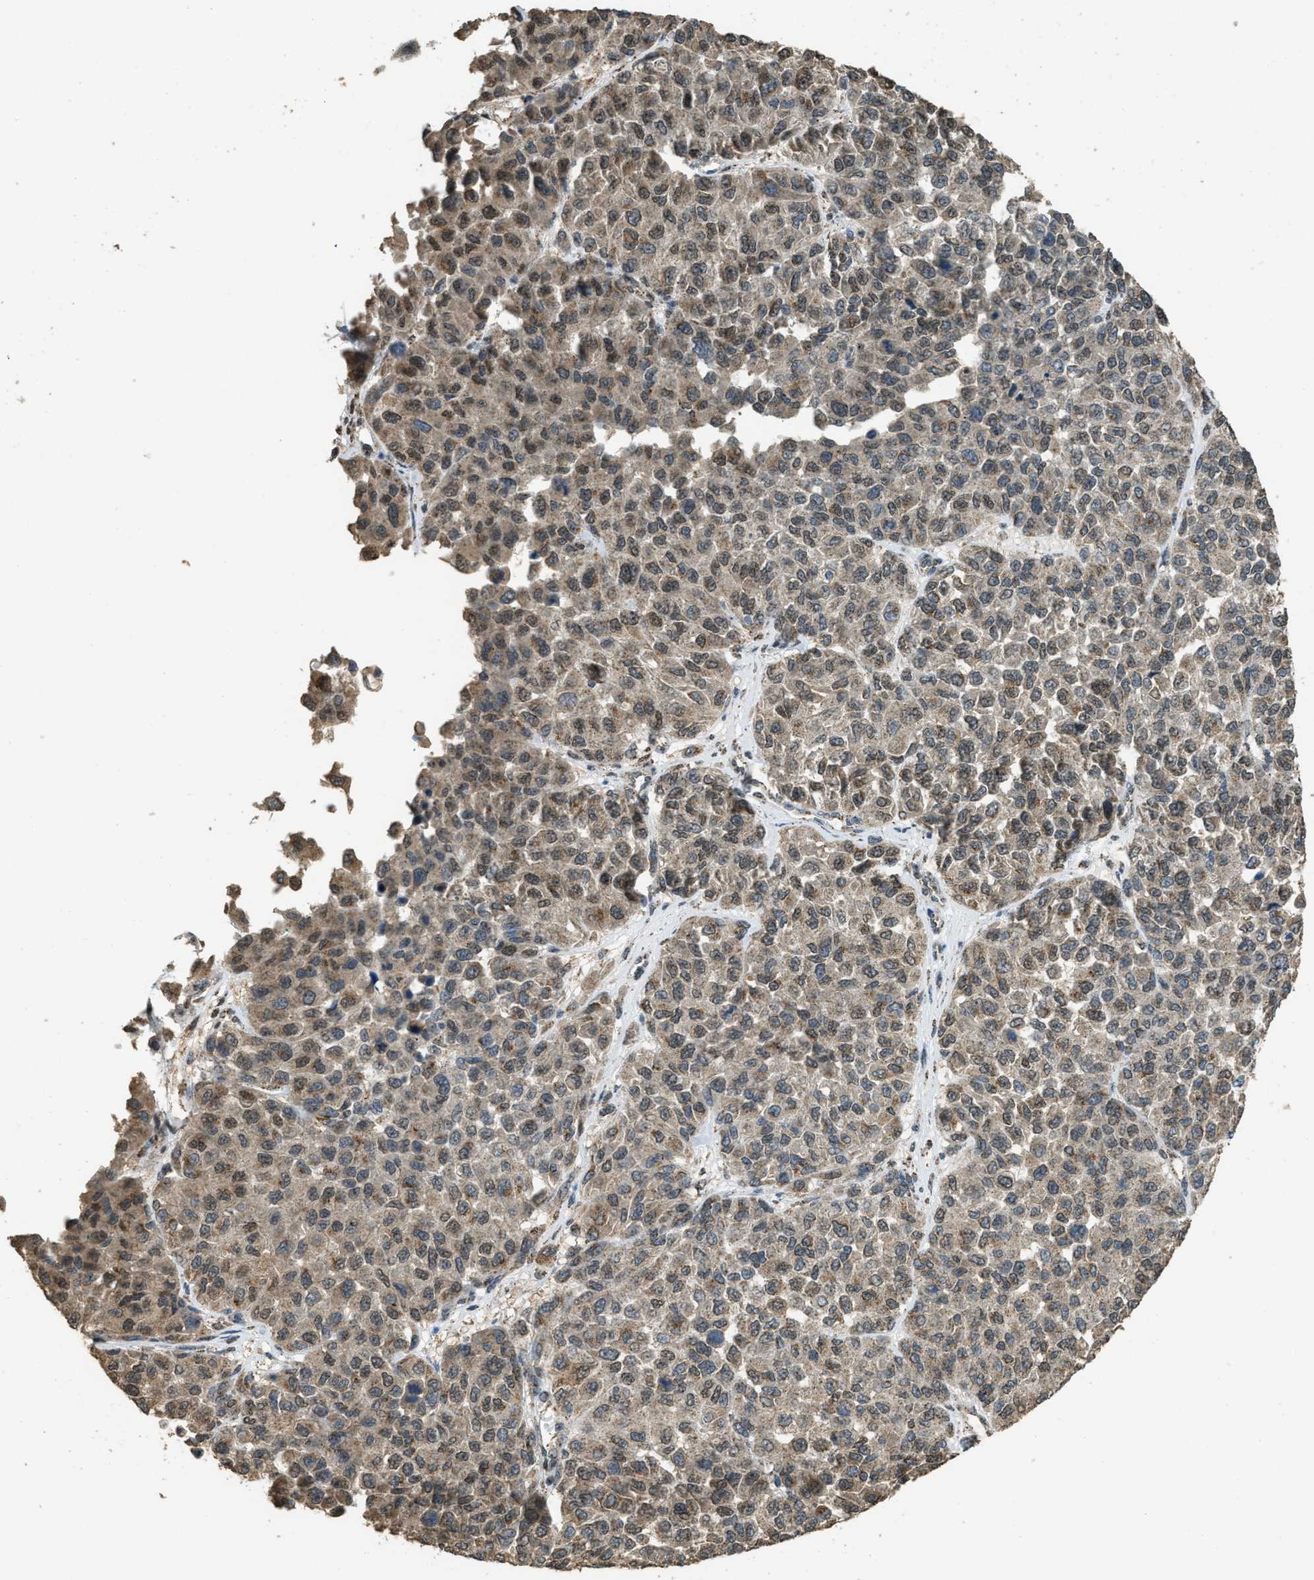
{"staining": {"intensity": "moderate", "quantity": ">75%", "location": "cytoplasmic/membranous"}, "tissue": "melanoma", "cell_type": "Tumor cells", "image_type": "cancer", "snomed": [{"axis": "morphology", "description": "Malignant melanoma, NOS"}, {"axis": "topography", "description": "Skin"}], "caption": "Melanoma stained for a protein shows moderate cytoplasmic/membranous positivity in tumor cells. Nuclei are stained in blue.", "gene": "IPO7", "patient": {"sex": "male", "age": 62}}